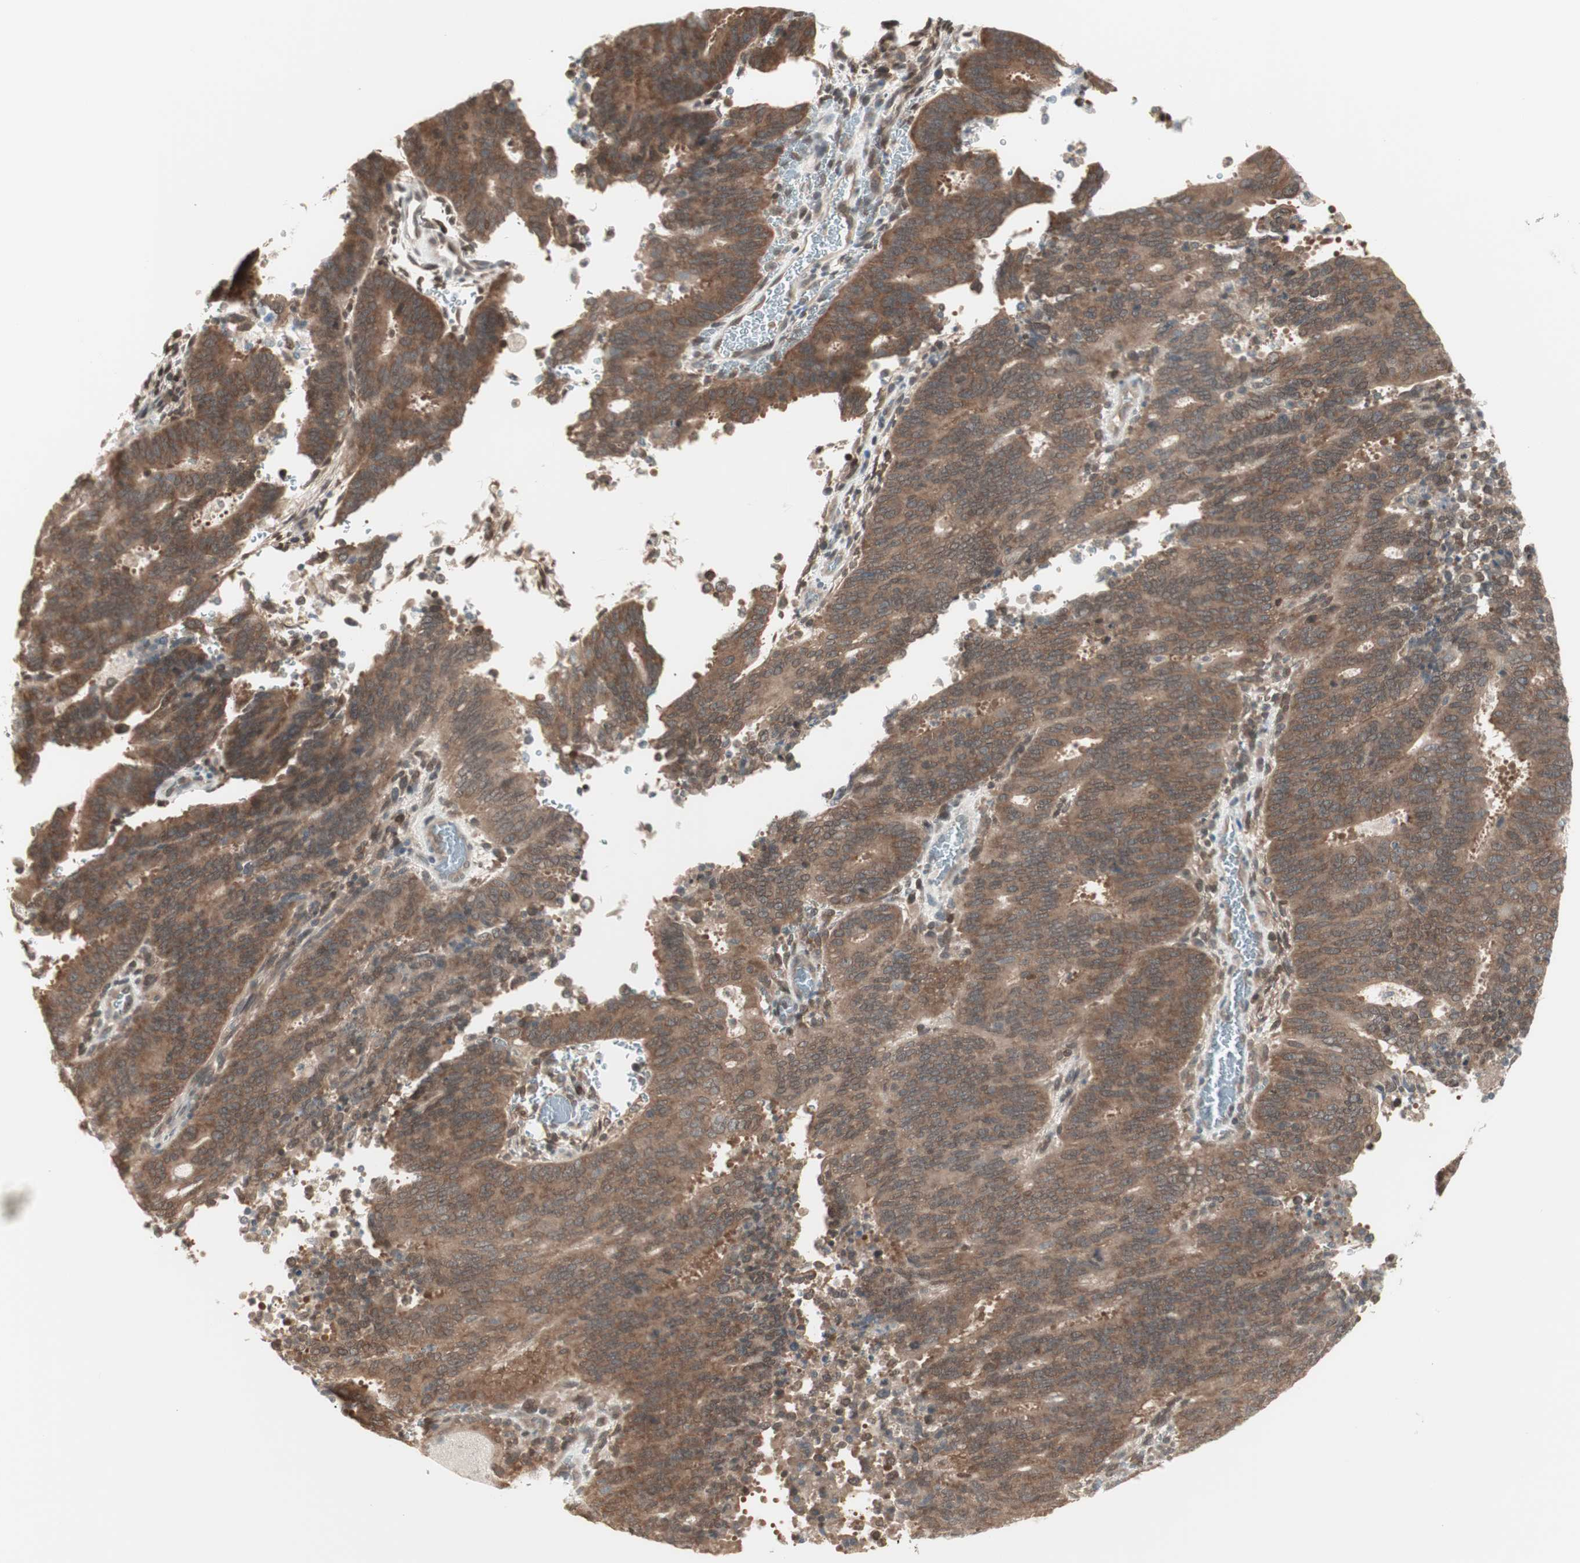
{"staining": {"intensity": "moderate", "quantity": ">75%", "location": "cytoplasmic/membranous"}, "tissue": "cervical cancer", "cell_type": "Tumor cells", "image_type": "cancer", "snomed": [{"axis": "morphology", "description": "Adenocarcinoma, NOS"}, {"axis": "topography", "description": "Cervix"}], "caption": "The image shows immunohistochemical staining of cervical cancer. There is moderate cytoplasmic/membranous positivity is present in approximately >75% of tumor cells.", "gene": "UBE2I", "patient": {"sex": "female", "age": 44}}